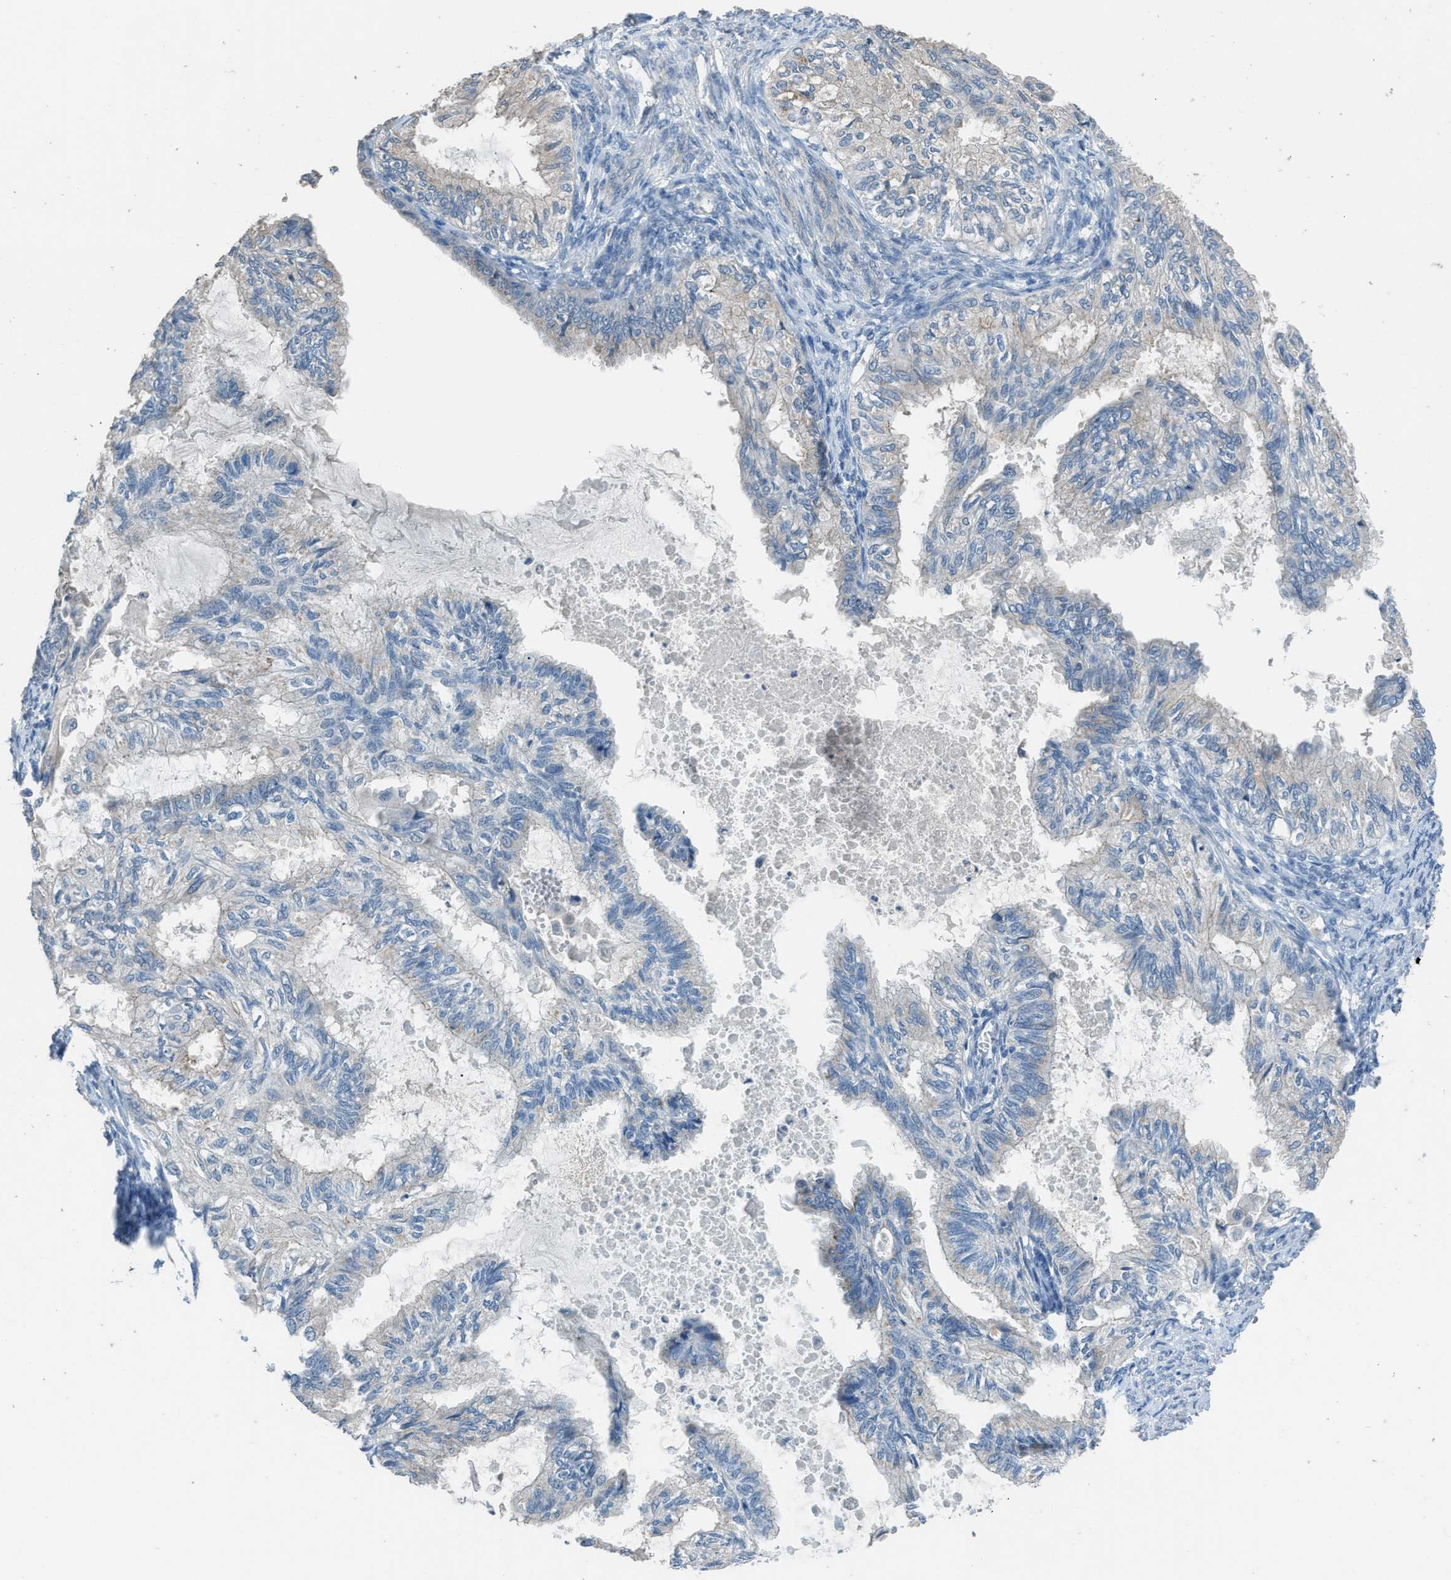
{"staining": {"intensity": "weak", "quantity": "<25%", "location": "cytoplasmic/membranous"}, "tissue": "cervical cancer", "cell_type": "Tumor cells", "image_type": "cancer", "snomed": [{"axis": "morphology", "description": "Normal tissue, NOS"}, {"axis": "morphology", "description": "Adenocarcinoma, NOS"}, {"axis": "topography", "description": "Cervix"}, {"axis": "topography", "description": "Endometrium"}], "caption": "Immunohistochemical staining of adenocarcinoma (cervical) shows no significant positivity in tumor cells.", "gene": "TIMD4", "patient": {"sex": "female", "age": 86}}